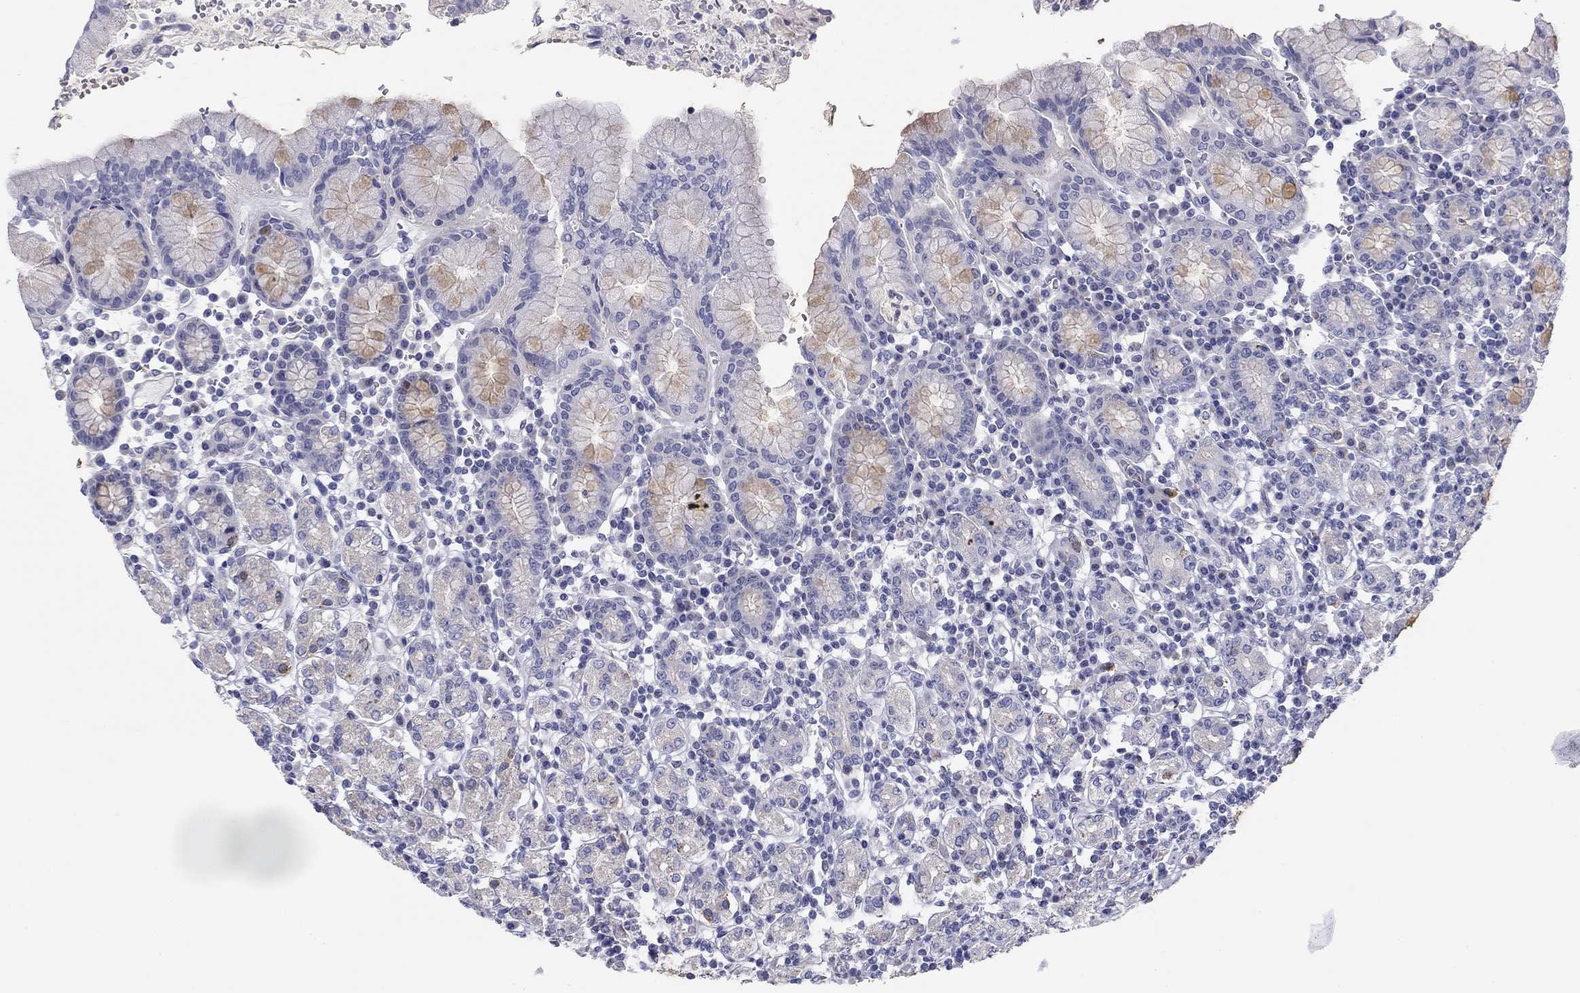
{"staining": {"intensity": "moderate", "quantity": "<25%", "location": "cytoplasmic/membranous"}, "tissue": "stomach", "cell_type": "Glandular cells", "image_type": "normal", "snomed": [{"axis": "morphology", "description": "Normal tissue, NOS"}, {"axis": "topography", "description": "Stomach, upper"}, {"axis": "topography", "description": "Stomach"}], "caption": "Immunohistochemistry photomicrograph of benign stomach: stomach stained using immunohistochemistry exhibits low levels of moderate protein expression localized specifically in the cytoplasmic/membranous of glandular cells, appearing as a cytoplasmic/membranous brown color.", "gene": "SEPTIN3", "patient": {"sex": "male", "age": 62}}